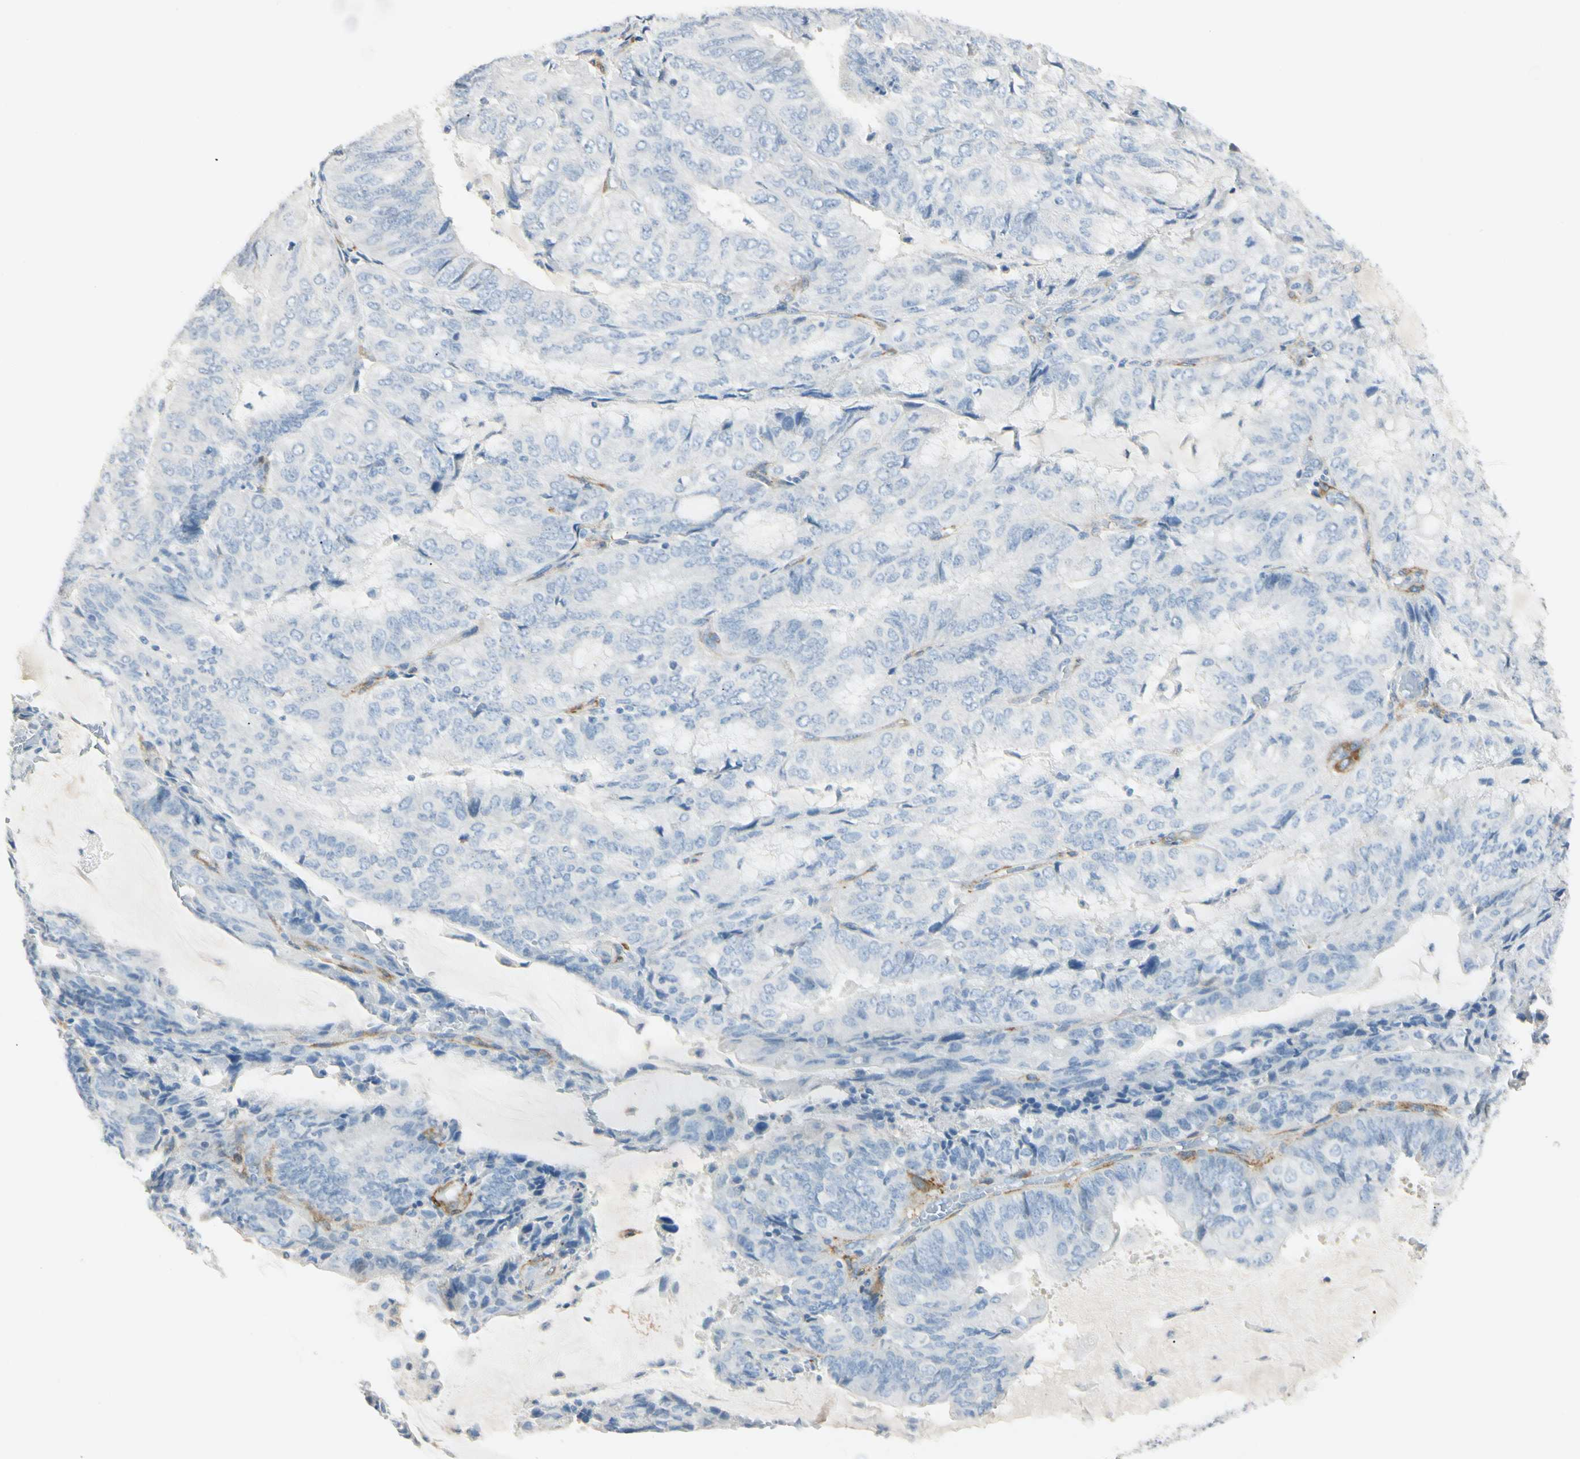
{"staining": {"intensity": "negative", "quantity": "none", "location": "none"}, "tissue": "endometrial cancer", "cell_type": "Tumor cells", "image_type": "cancer", "snomed": [{"axis": "morphology", "description": "Adenocarcinoma, NOS"}, {"axis": "topography", "description": "Endometrium"}], "caption": "A micrograph of endometrial adenocarcinoma stained for a protein demonstrates no brown staining in tumor cells.", "gene": "AMPH", "patient": {"sex": "female", "age": 81}}